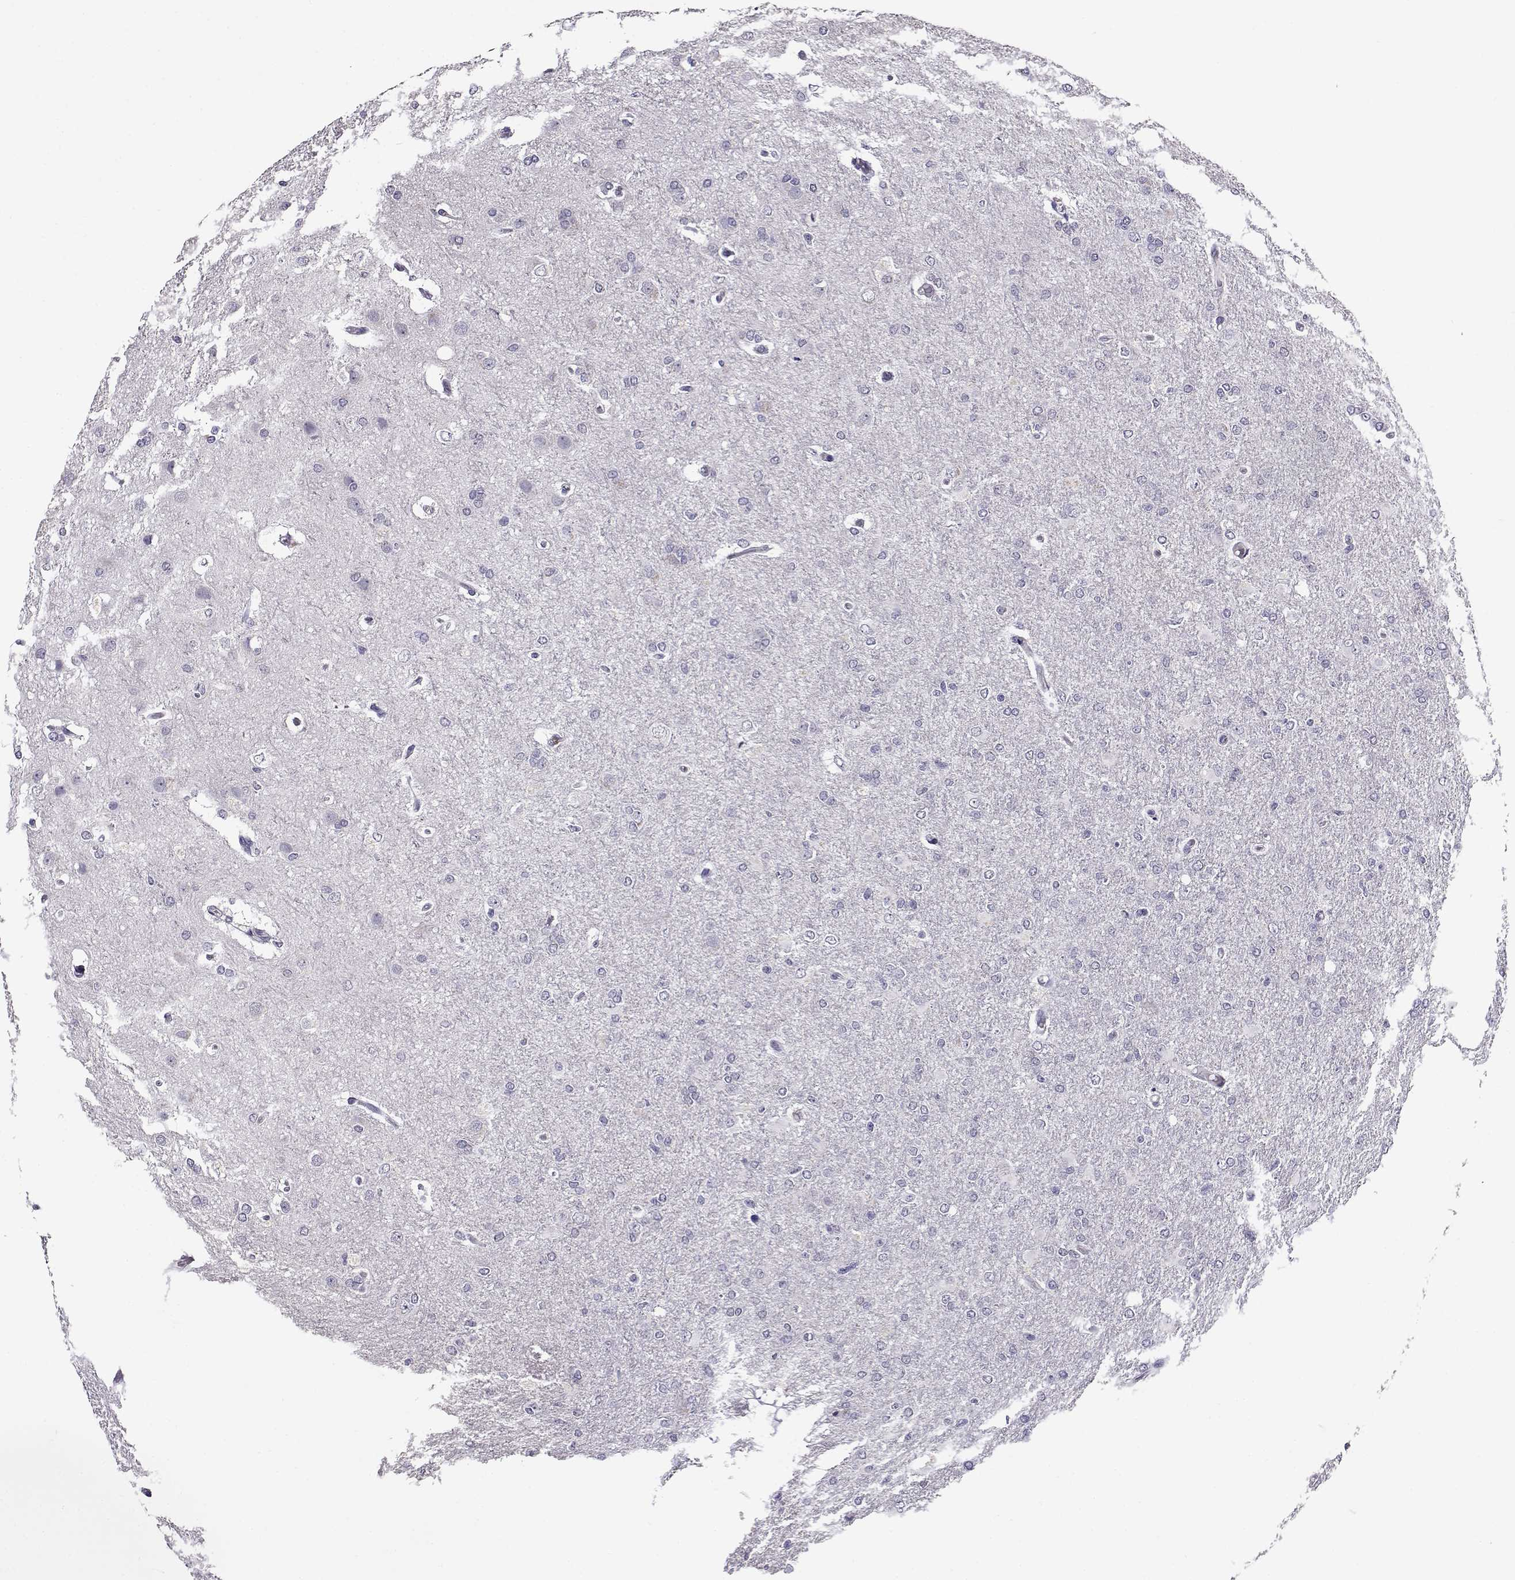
{"staining": {"intensity": "negative", "quantity": "none", "location": "none"}, "tissue": "glioma", "cell_type": "Tumor cells", "image_type": "cancer", "snomed": [{"axis": "morphology", "description": "Glioma, malignant, High grade"}, {"axis": "topography", "description": "Brain"}], "caption": "Immunohistochemical staining of glioma displays no significant positivity in tumor cells.", "gene": "RHOXF2", "patient": {"sex": "male", "age": 68}}